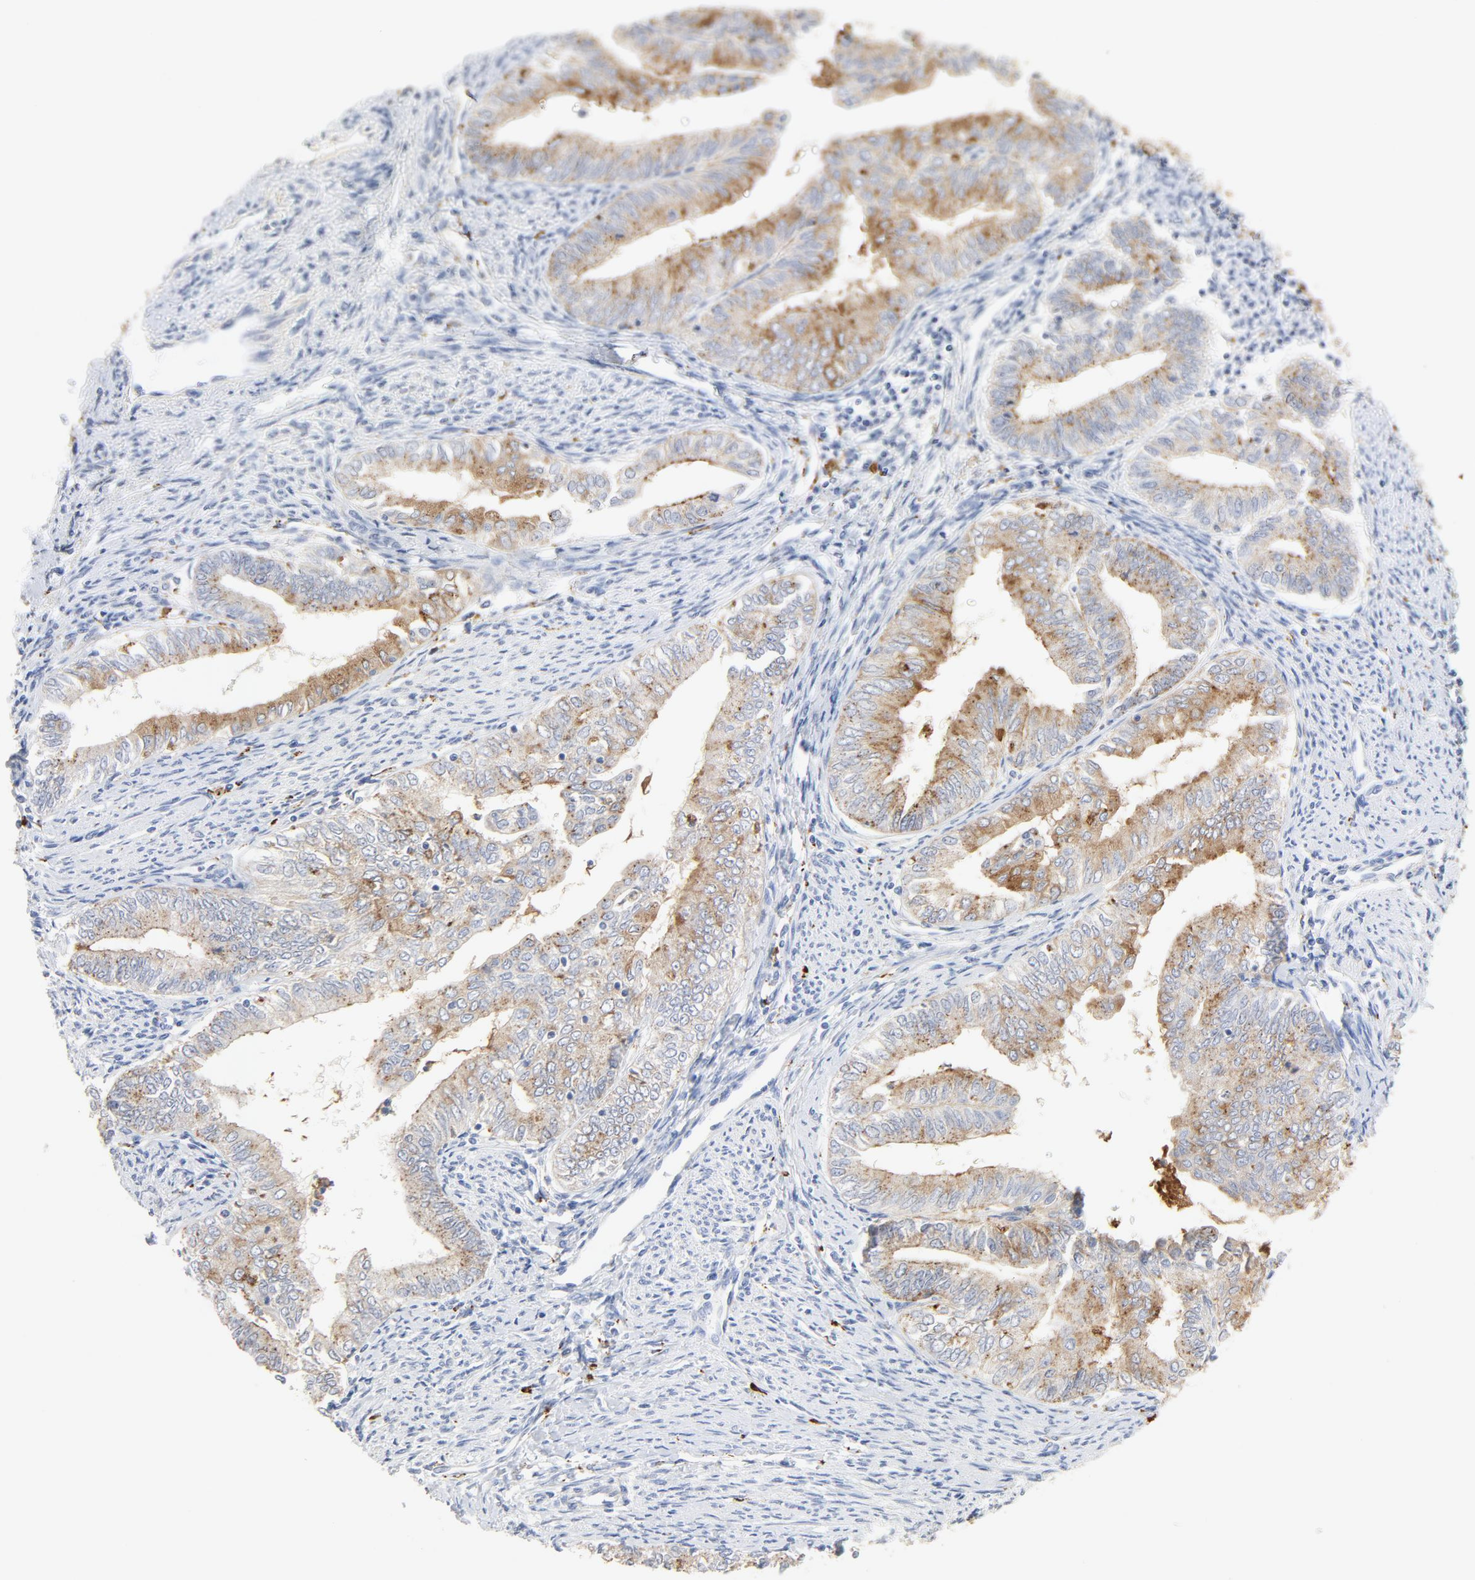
{"staining": {"intensity": "moderate", "quantity": "25%-75%", "location": "cytoplasmic/membranous"}, "tissue": "endometrial cancer", "cell_type": "Tumor cells", "image_type": "cancer", "snomed": [{"axis": "morphology", "description": "Adenocarcinoma, NOS"}, {"axis": "topography", "description": "Endometrium"}], "caption": "Immunohistochemical staining of human endometrial cancer (adenocarcinoma) reveals moderate cytoplasmic/membranous protein staining in about 25%-75% of tumor cells.", "gene": "MAGEB17", "patient": {"sex": "female", "age": 66}}